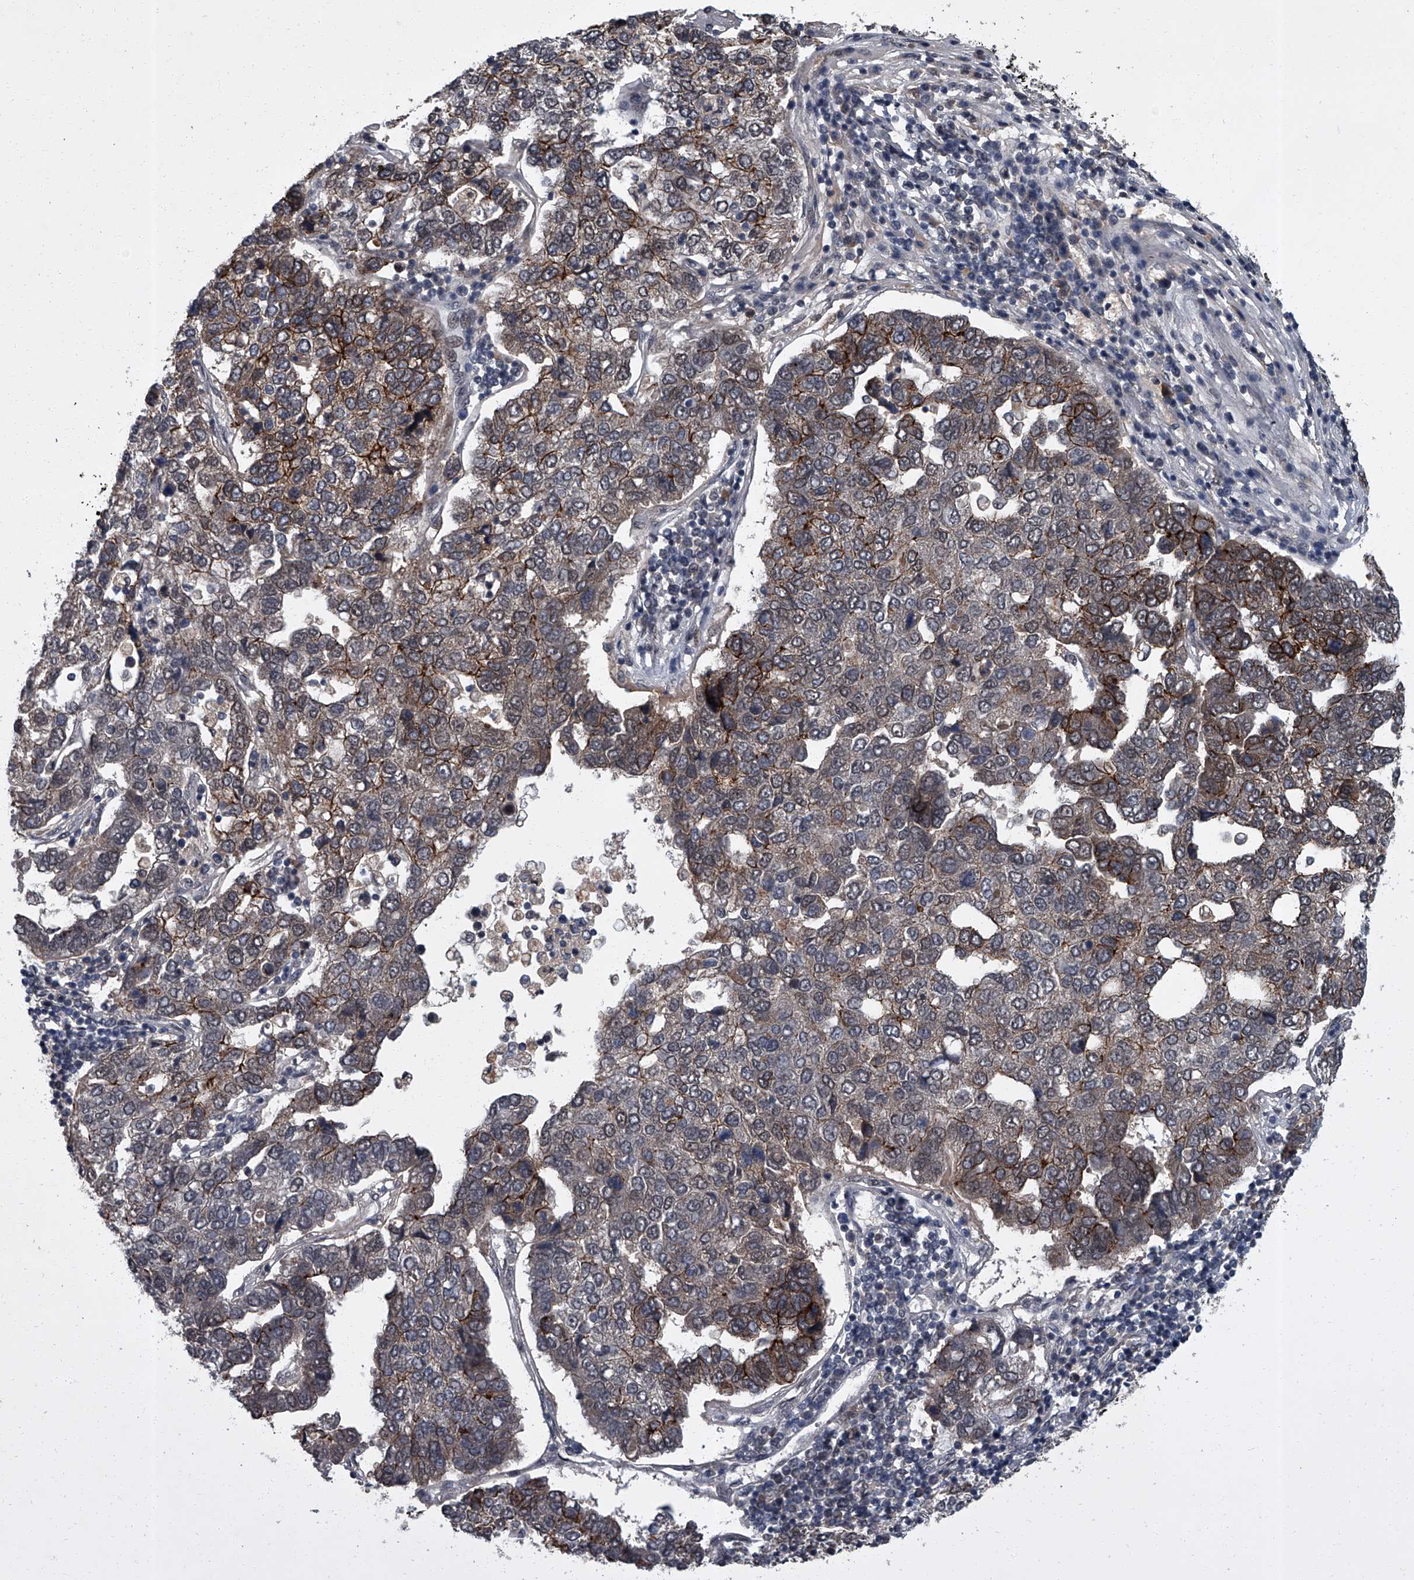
{"staining": {"intensity": "moderate", "quantity": ">75%", "location": "cytoplasmic/membranous"}, "tissue": "pancreatic cancer", "cell_type": "Tumor cells", "image_type": "cancer", "snomed": [{"axis": "morphology", "description": "Adenocarcinoma, NOS"}, {"axis": "topography", "description": "Pancreas"}], "caption": "Immunohistochemical staining of pancreatic cancer (adenocarcinoma) displays medium levels of moderate cytoplasmic/membranous staining in approximately >75% of tumor cells.", "gene": "ZNF518B", "patient": {"sex": "female", "age": 61}}